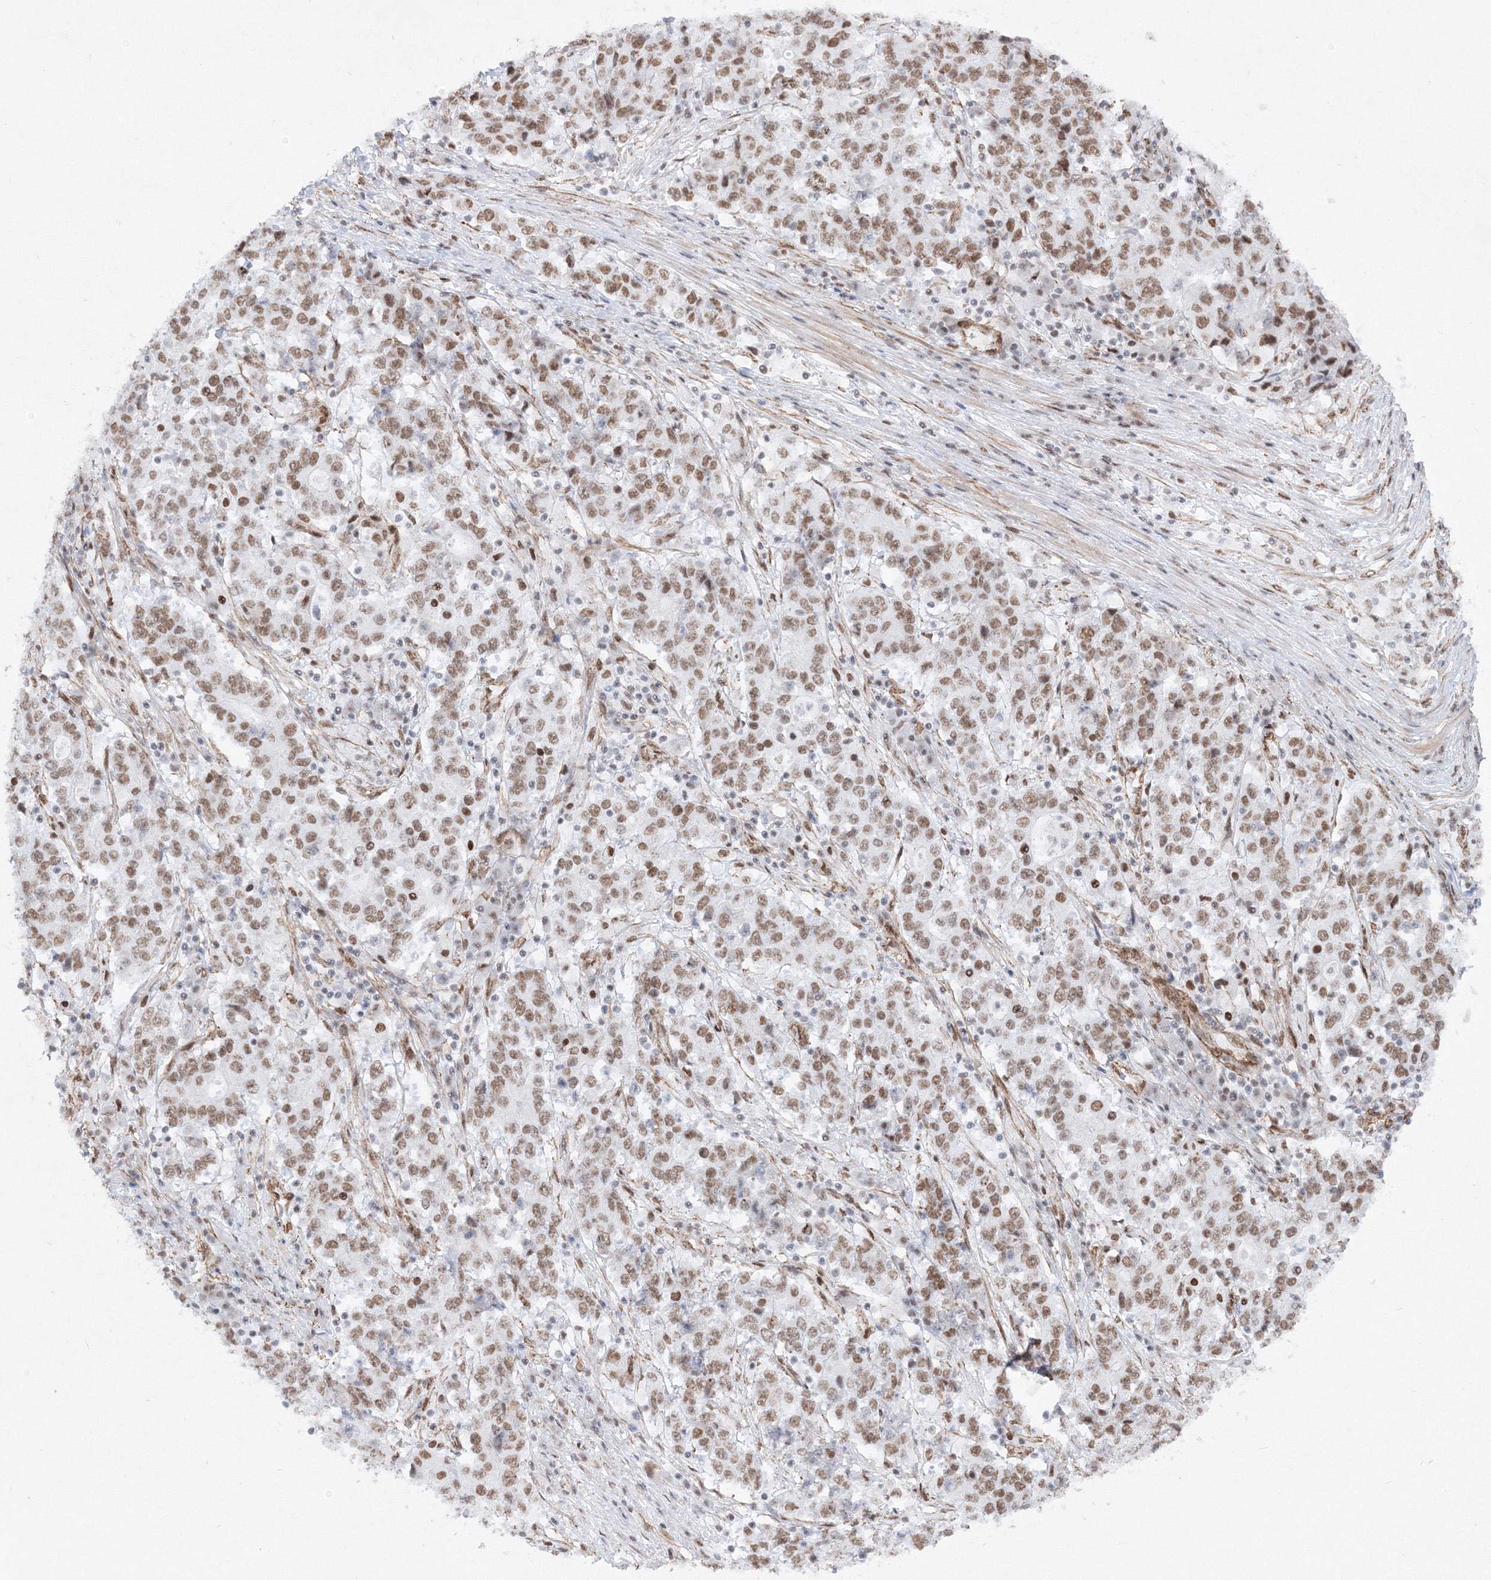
{"staining": {"intensity": "moderate", "quantity": ">75%", "location": "cytoplasmic/membranous"}, "tissue": "stomach cancer", "cell_type": "Tumor cells", "image_type": "cancer", "snomed": [{"axis": "morphology", "description": "Adenocarcinoma, NOS"}, {"axis": "topography", "description": "Stomach"}], "caption": "High-power microscopy captured an IHC photomicrograph of adenocarcinoma (stomach), revealing moderate cytoplasmic/membranous expression in approximately >75% of tumor cells.", "gene": "ZNF638", "patient": {"sex": "male", "age": 59}}